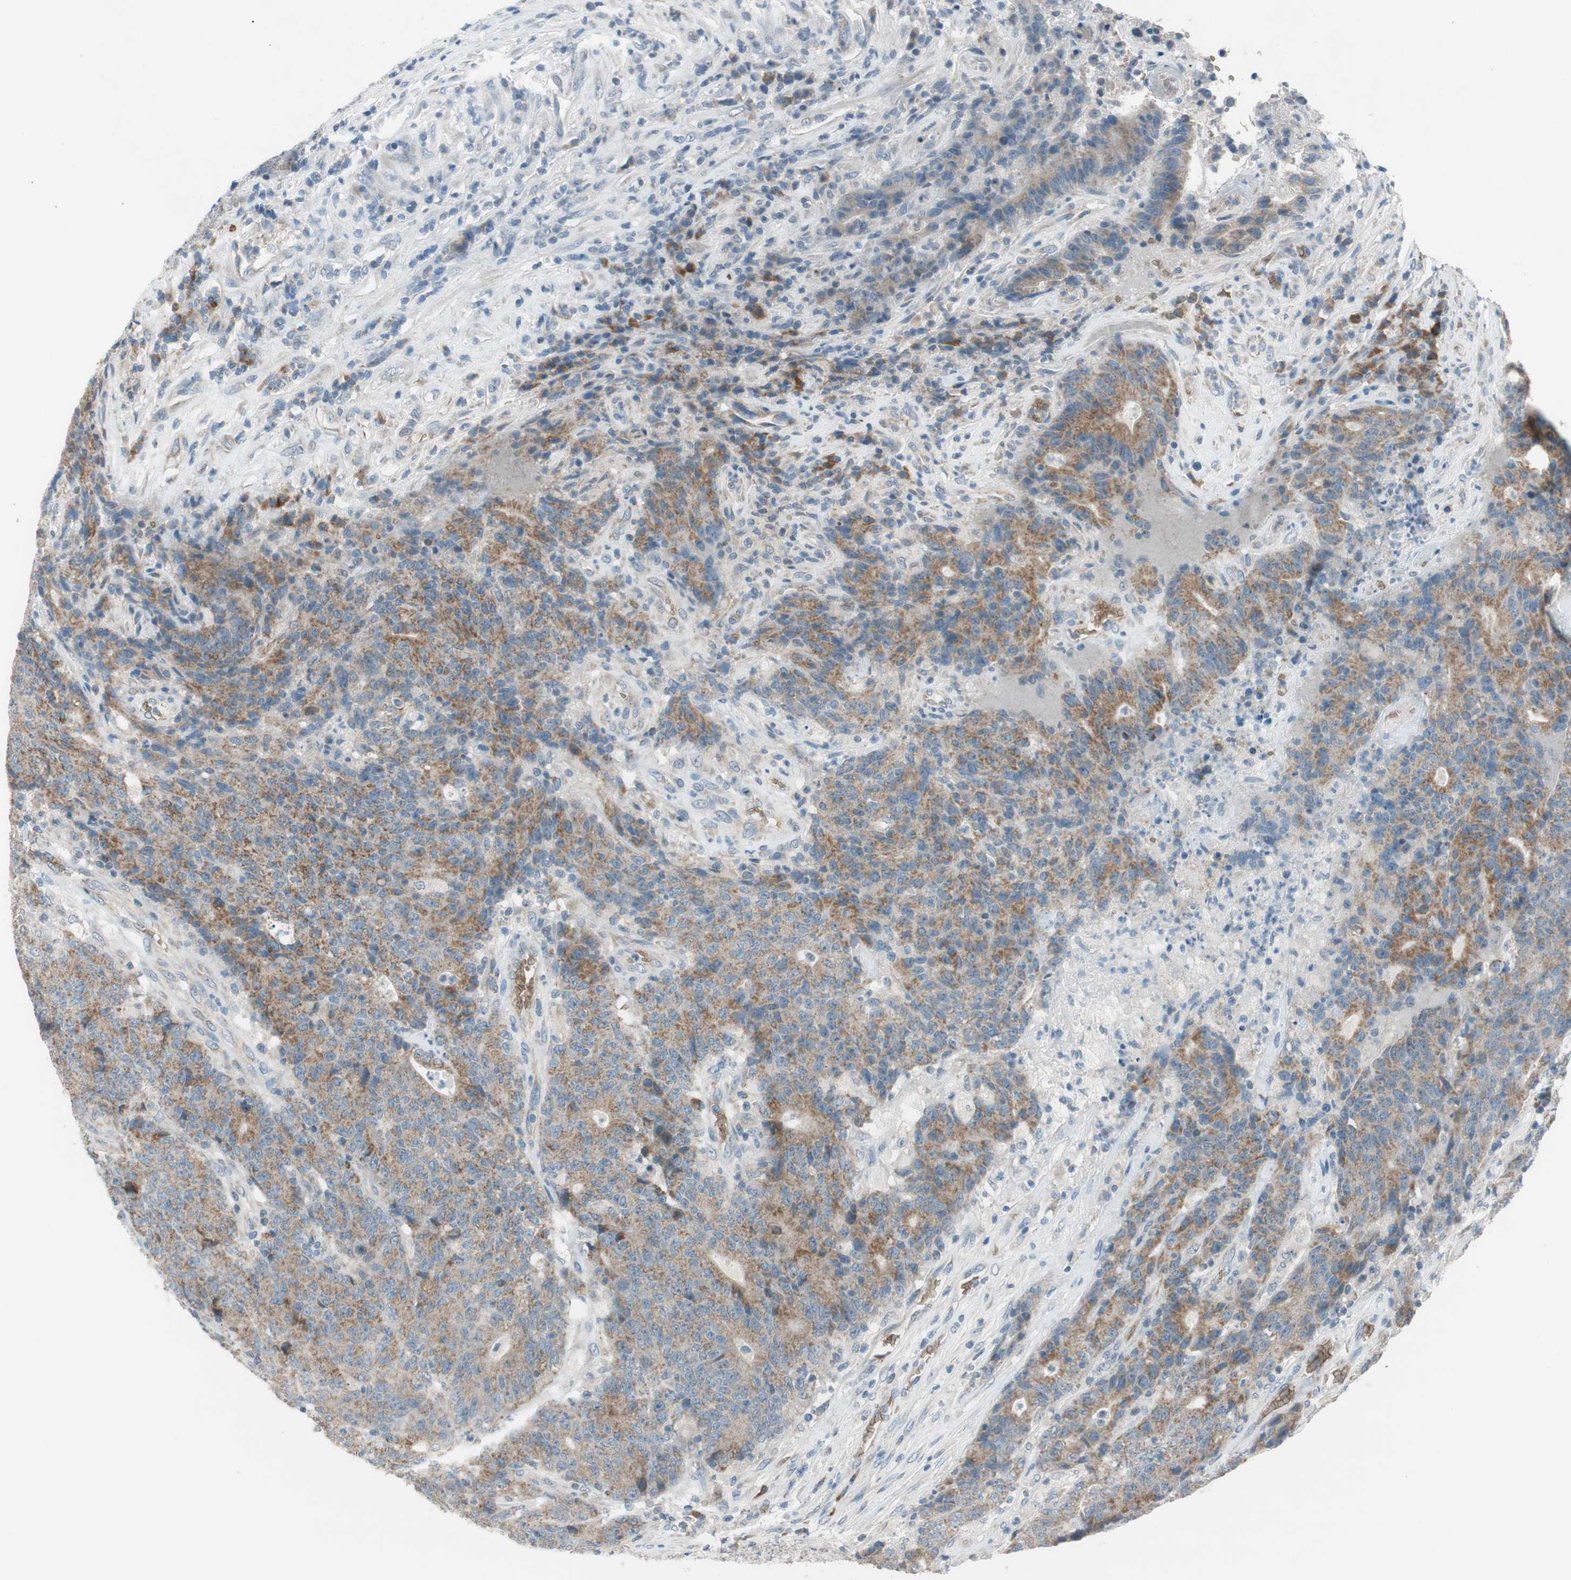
{"staining": {"intensity": "moderate", "quantity": ">75%", "location": "cytoplasmic/membranous"}, "tissue": "colorectal cancer", "cell_type": "Tumor cells", "image_type": "cancer", "snomed": [{"axis": "morphology", "description": "Normal tissue, NOS"}, {"axis": "morphology", "description": "Adenocarcinoma, NOS"}, {"axis": "topography", "description": "Colon"}], "caption": "Protein expression by IHC shows moderate cytoplasmic/membranous positivity in approximately >75% of tumor cells in adenocarcinoma (colorectal).", "gene": "GYPC", "patient": {"sex": "female", "age": 75}}